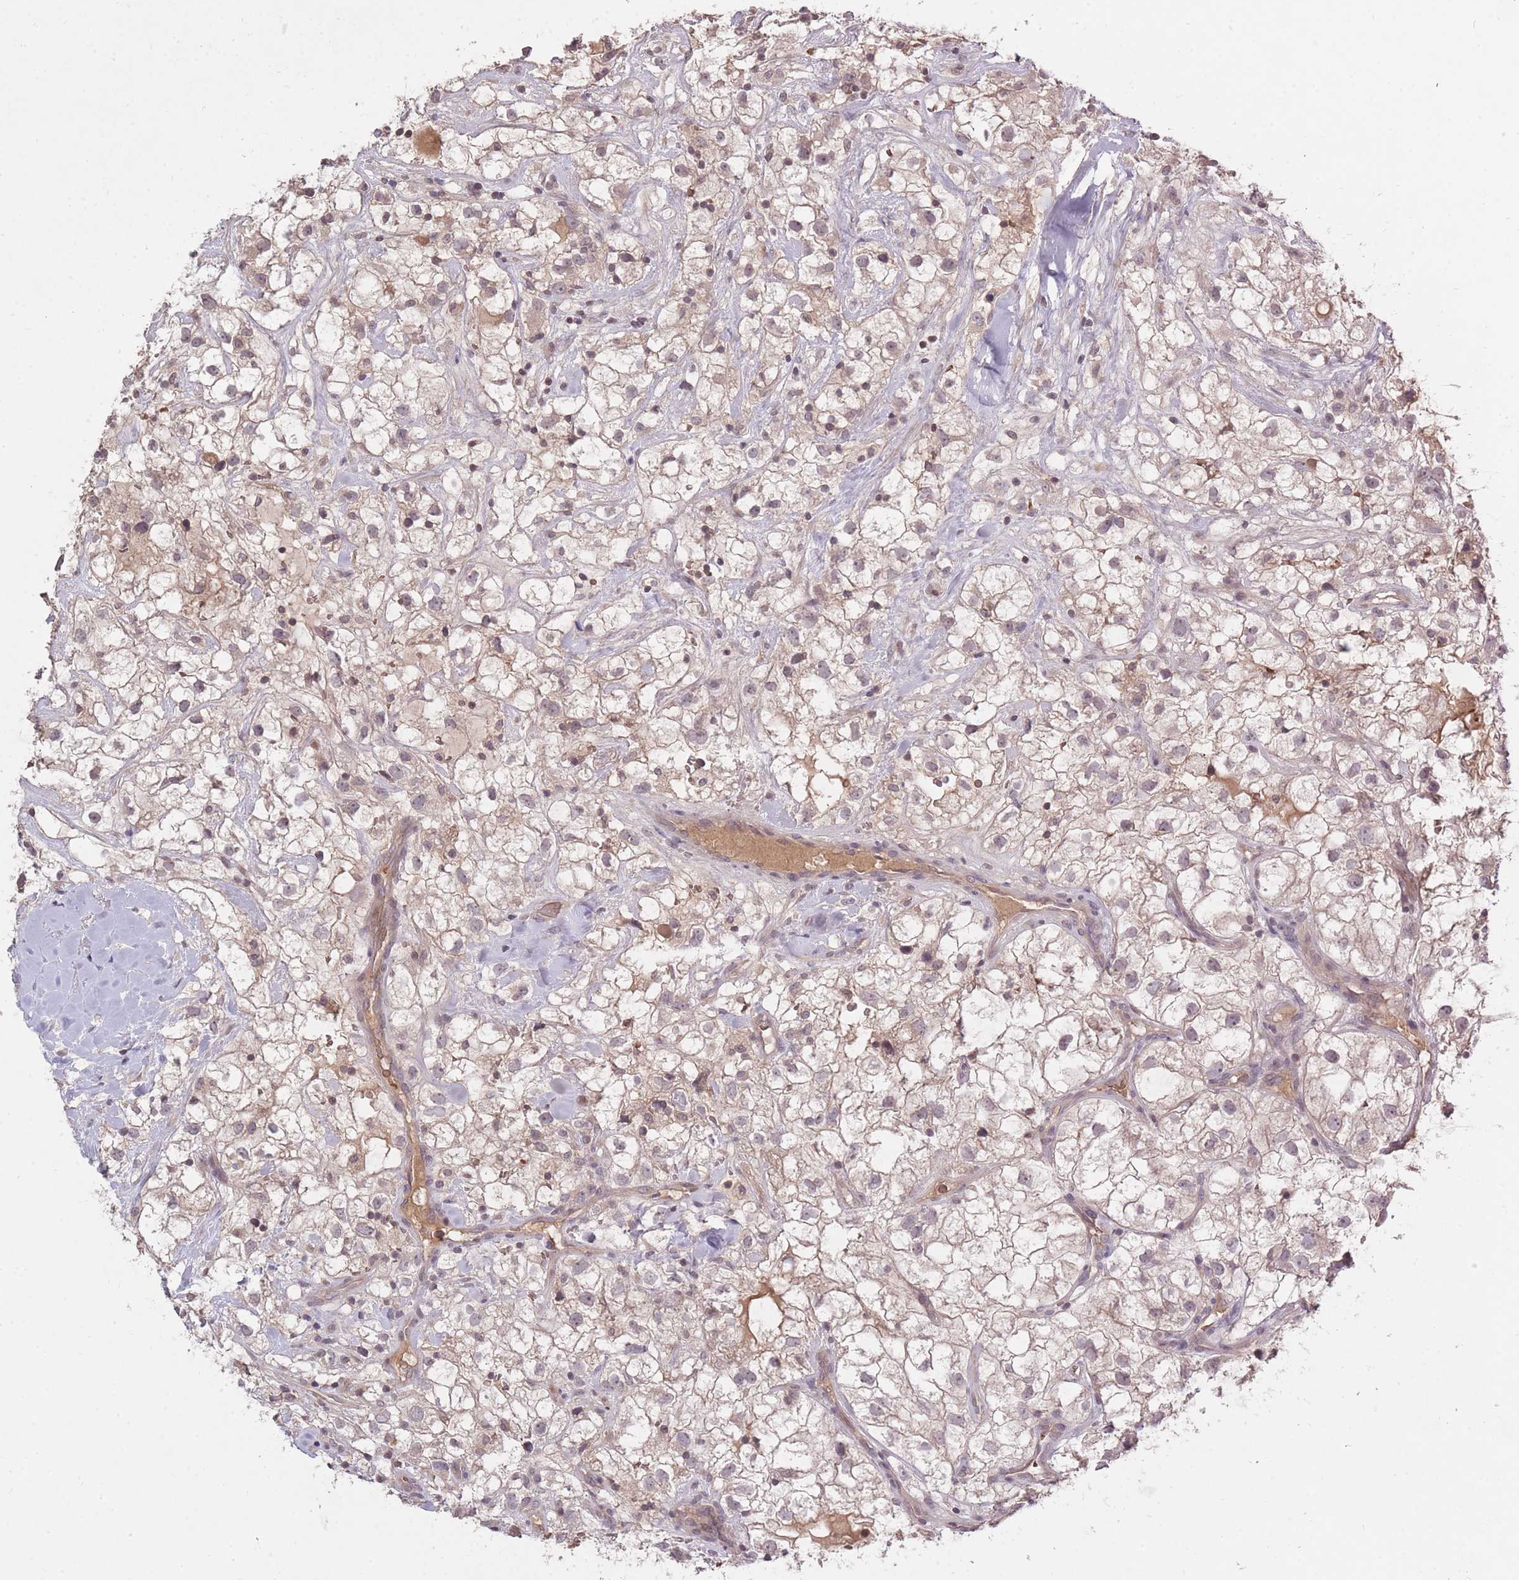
{"staining": {"intensity": "weak", "quantity": ">75%", "location": "cytoplasmic/membranous"}, "tissue": "renal cancer", "cell_type": "Tumor cells", "image_type": "cancer", "snomed": [{"axis": "morphology", "description": "Adenocarcinoma, NOS"}, {"axis": "topography", "description": "Kidney"}], "caption": "A brown stain shows weak cytoplasmic/membranous staining of a protein in human renal adenocarcinoma tumor cells.", "gene": "ADCYAP1R1", "patient": {"sex": "male", "age": 59}}